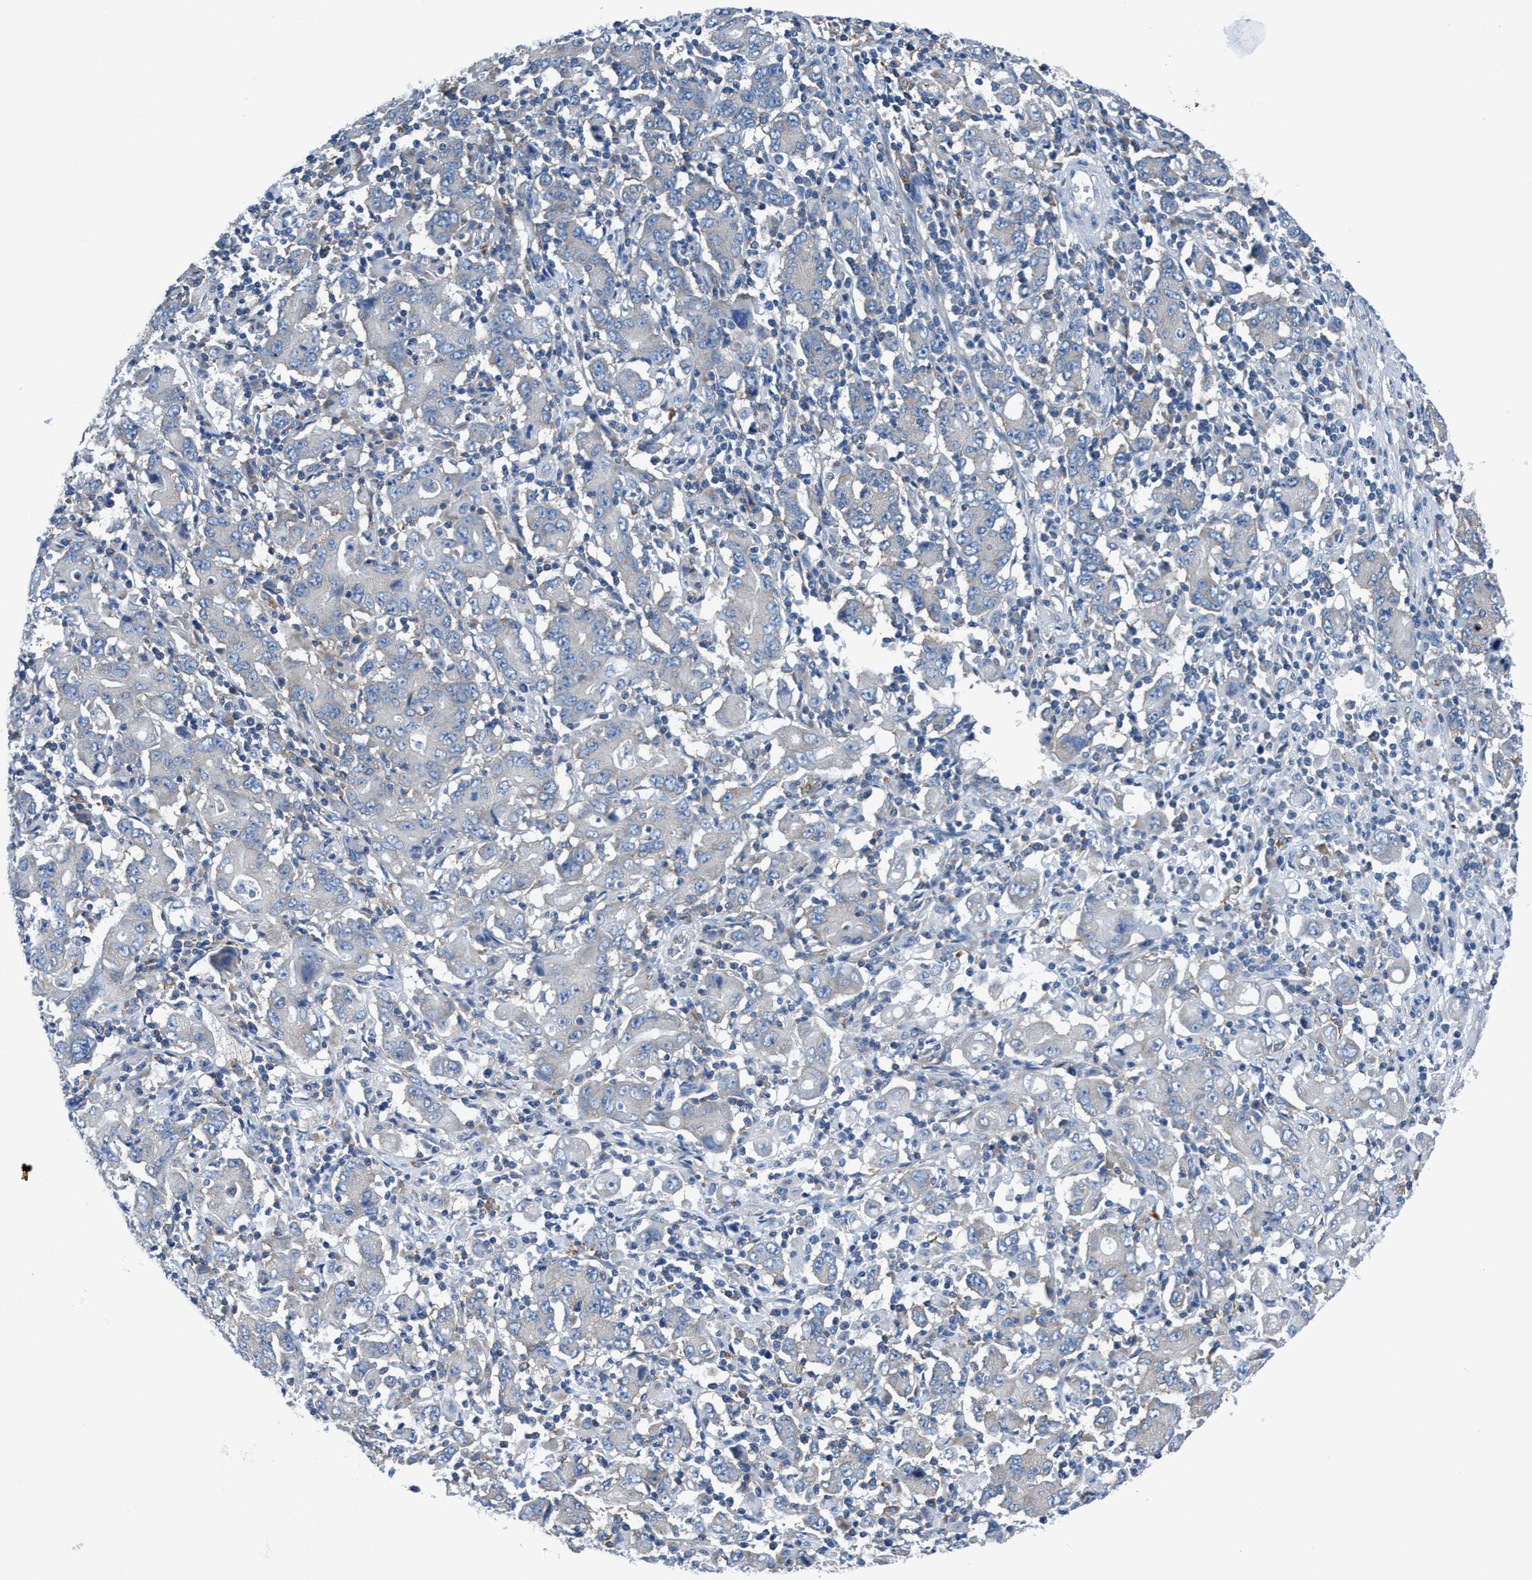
{"staining": {"intensity": "negative", "quantity": "none", "location": "none"}, "tissue": "stomach cancer", "cell_type": "Tumor cells", "image_type": "cancer", "snomed": [{"axis": "morphology", "description": "Adenocarcinoma, NOS"}, {"axis": "topography", "description": "Stomach, upper"}], "caption": "IHC micrograph of stomach cancer (adenocarcinoma) stained for a protein (brown), which demonstrates no staining in tumor cells.", "gene": "NMT1", "patient": {"sex": "male", "age": 69}}